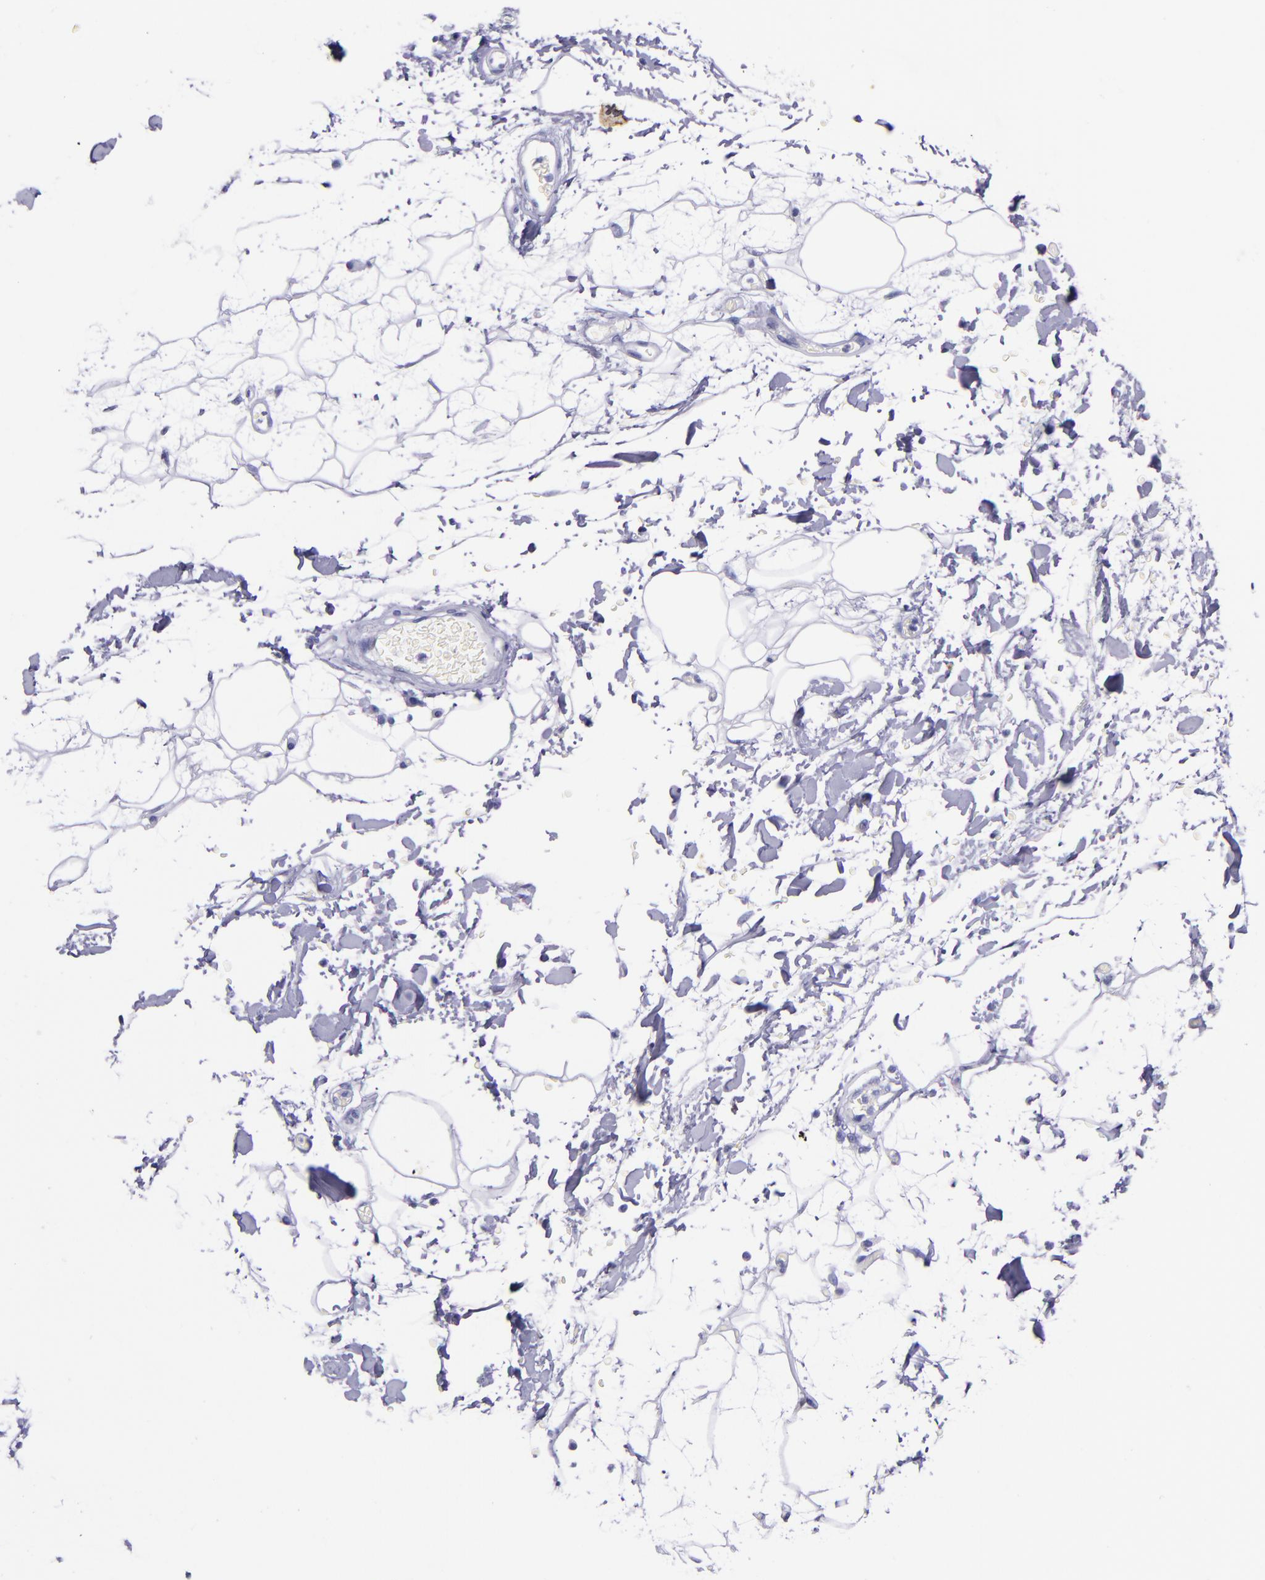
{"staining": {"intensity": "negative", "quantity": "none", "location": "none"}, "tissue": "adipose tissue", "cell_type": "Adipocytes", "image_type": "normal", "snomed": [{"axis": "morphology", "description": "Normal tissue, NOS"}, {"axis": "topography", "description": "Soft tissue"}], "caption": "Histopathology image shows no significant protein staining in adipocytes of unremarkable adipose tissue. (DAB IHC with hematoxylin counter stain).", "gene": "KRT4", "patient": {"sex": "male", "age": 72}}